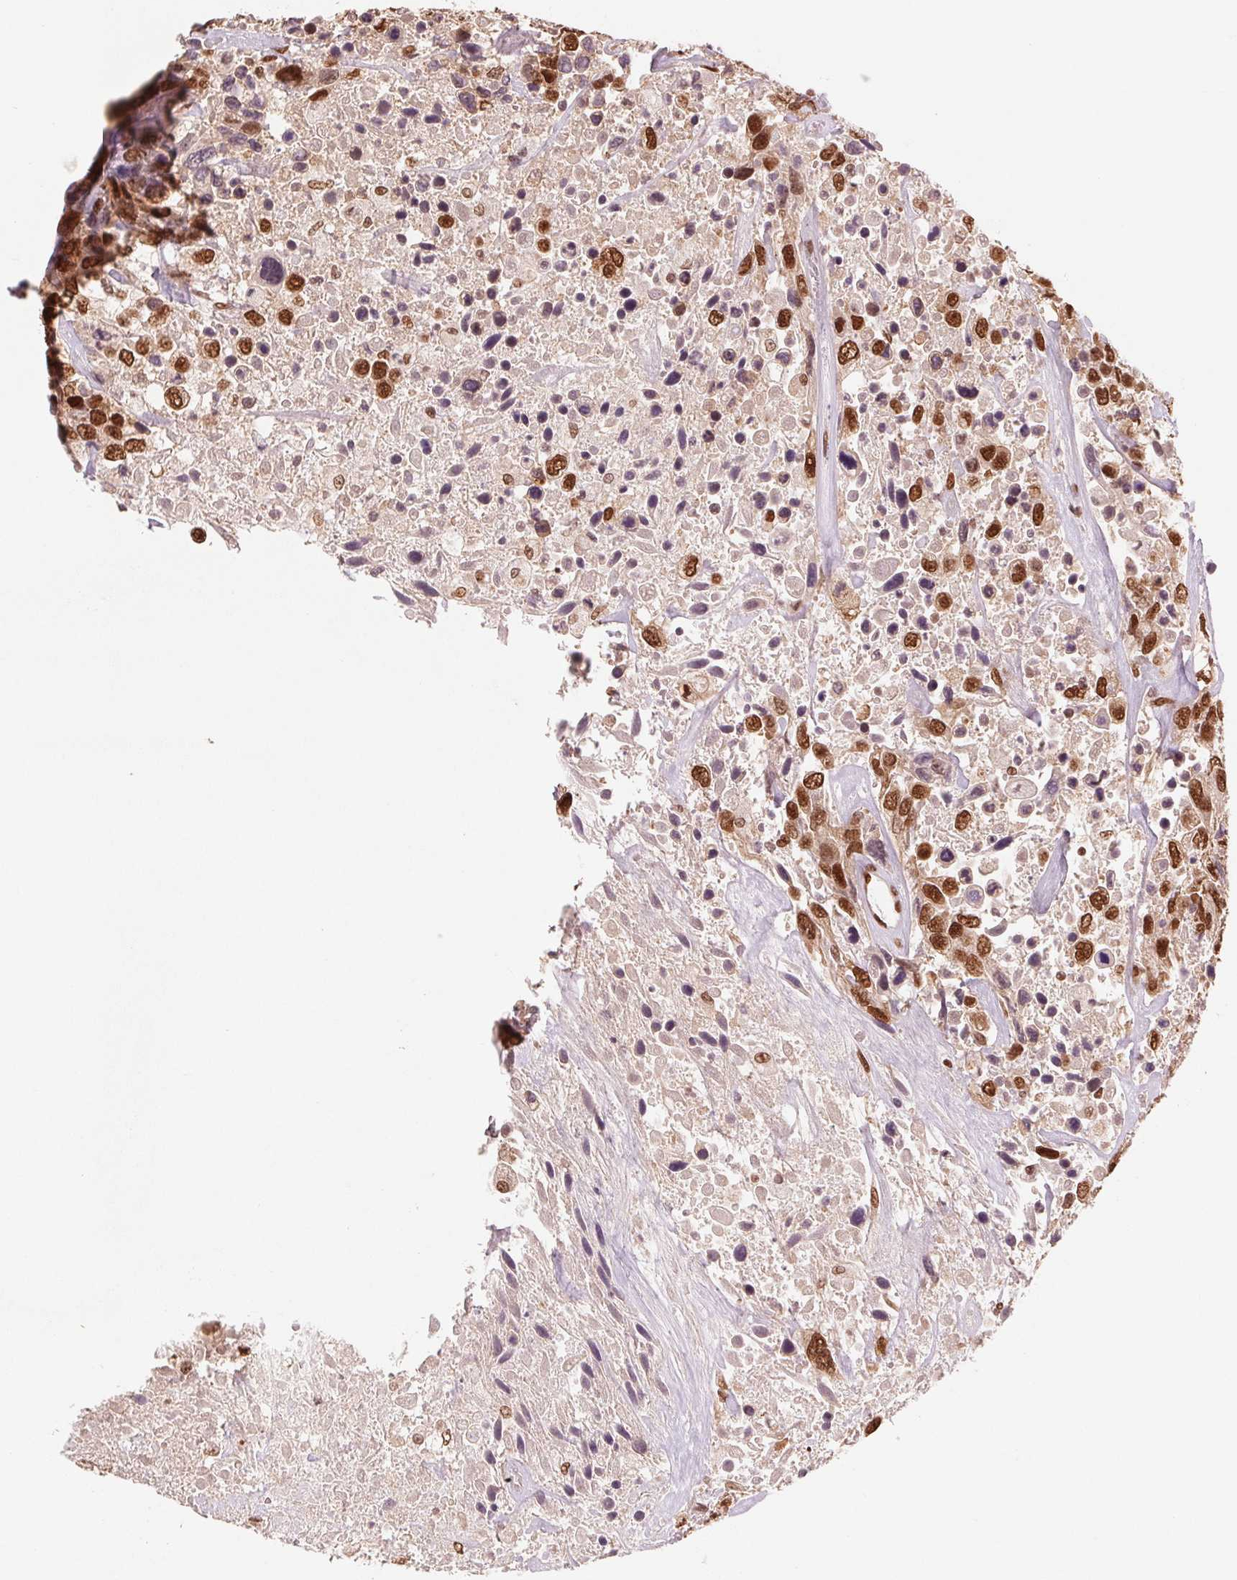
{"staining": {"intensity": "strong", "quantity": ">75%", "location": "nuclear"}, "tissue": "urothelial cancer", "cell_type": "Tumor cells", "image_type": "cancer", "snomed": [{"axis": "morphology", "description": "Urothelial carcinoma, High grade"}, {"axis": "topography", "description": "Urinary bladder"}], "caption": "Tumor cells show high levels of strong nuclear staining in about >75% of cells in high-grade urothelial carcinoma.", "gene": "TTLL9", "patient": {"sex": "female", "age": 70}}